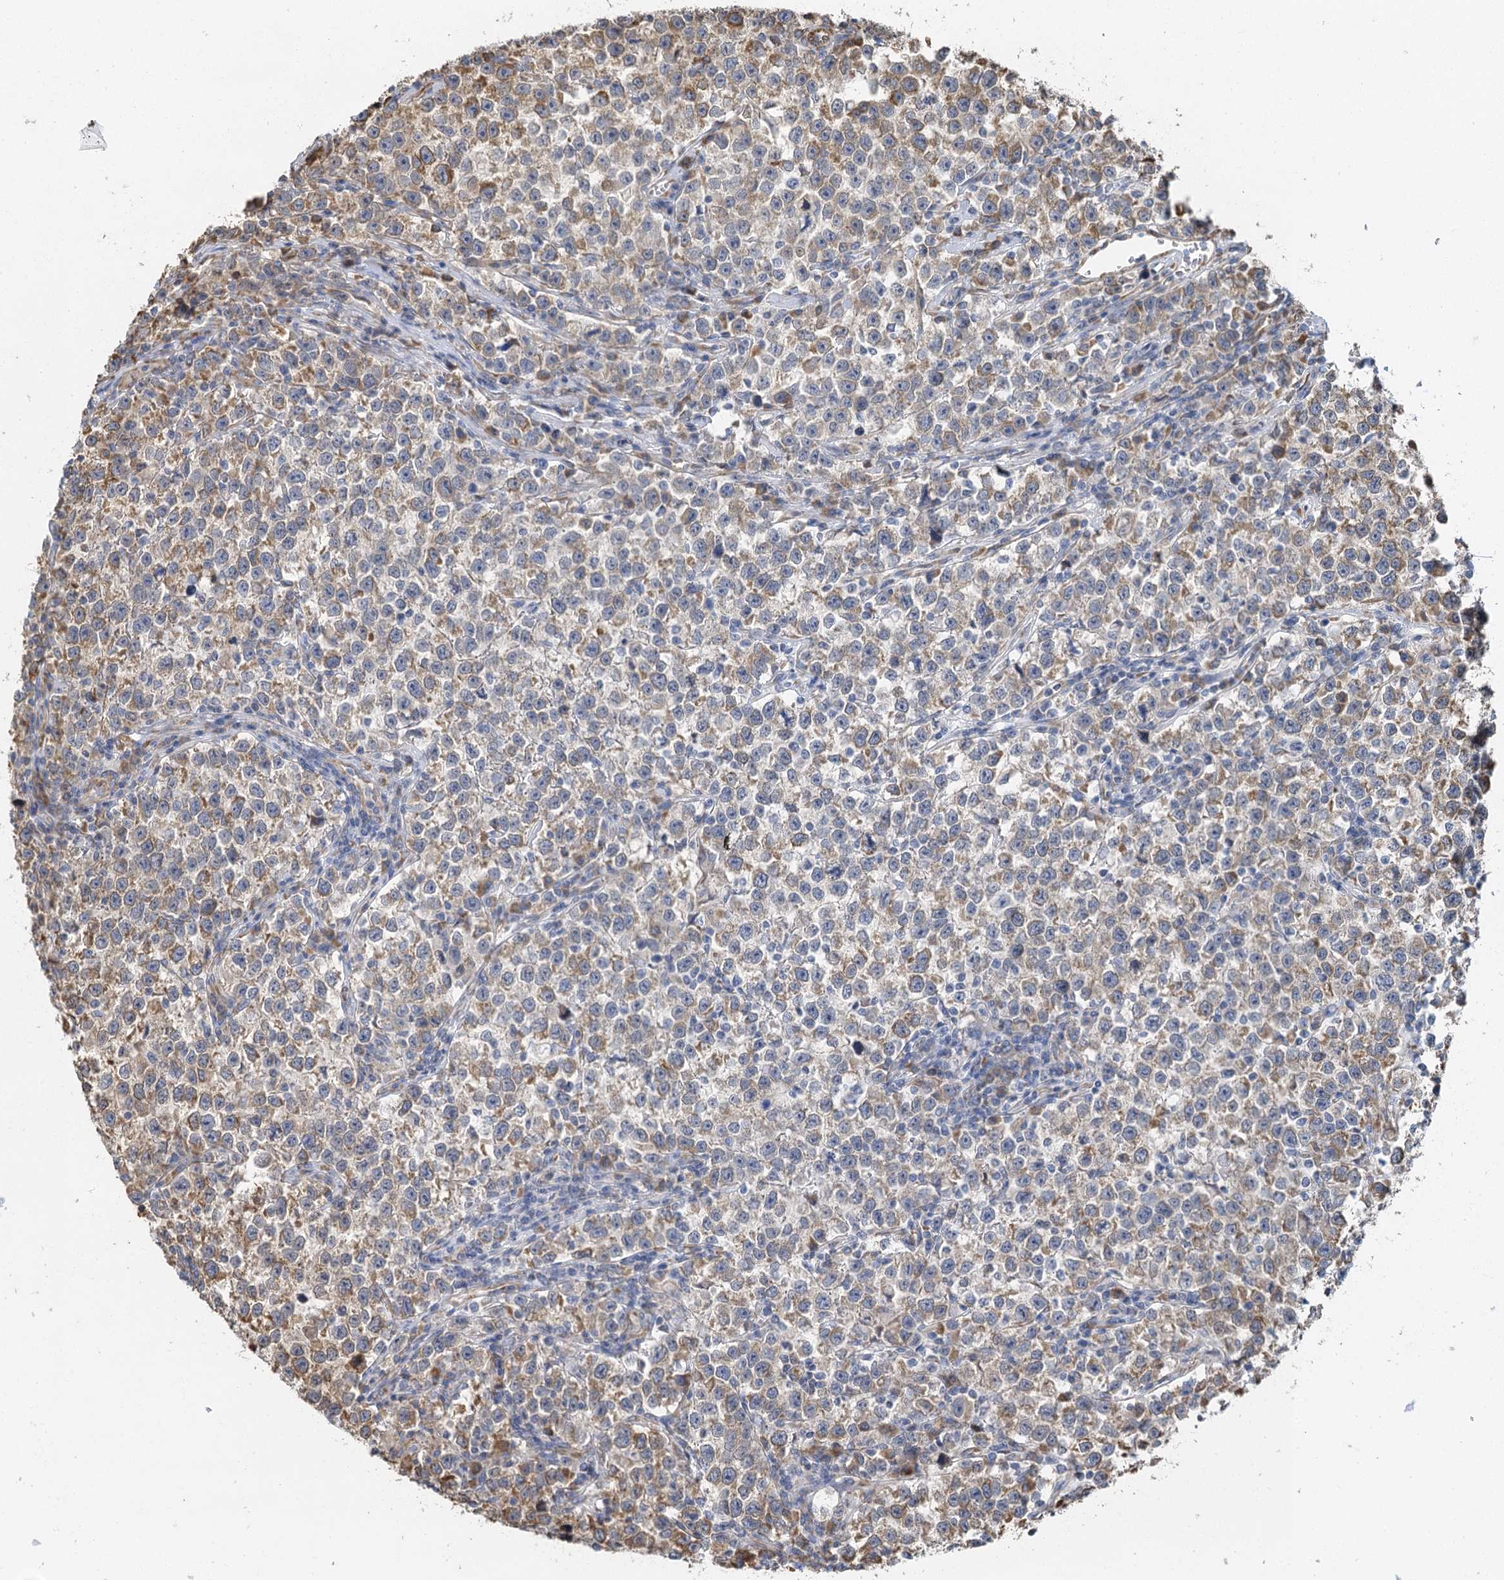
{"staining": {"intensity": "moderate", "quantity": "25%-75%", "location": "cytoplasmic/membranous"}, "tissue": "testis cancer", "cell_type": "Tumor cells", "image_type": "cancer", "snomed": [{"axis": "morphology", "description": "Normal tissue, NOS"}, {"axis": "morphology", "description": "Seminoma, NOS"}, {"axis": "topography", "description": "Testis"}], "caption": "A histopathology image showing moderate cytoplasmic/membranous positivity in approximately 25%-75% of tumor cells in testis cancer (seminoma), as visualized by brown immunohistochemical staining.", "gene": "IL11RA", "patient": {"sex": "male", "age": 43}}